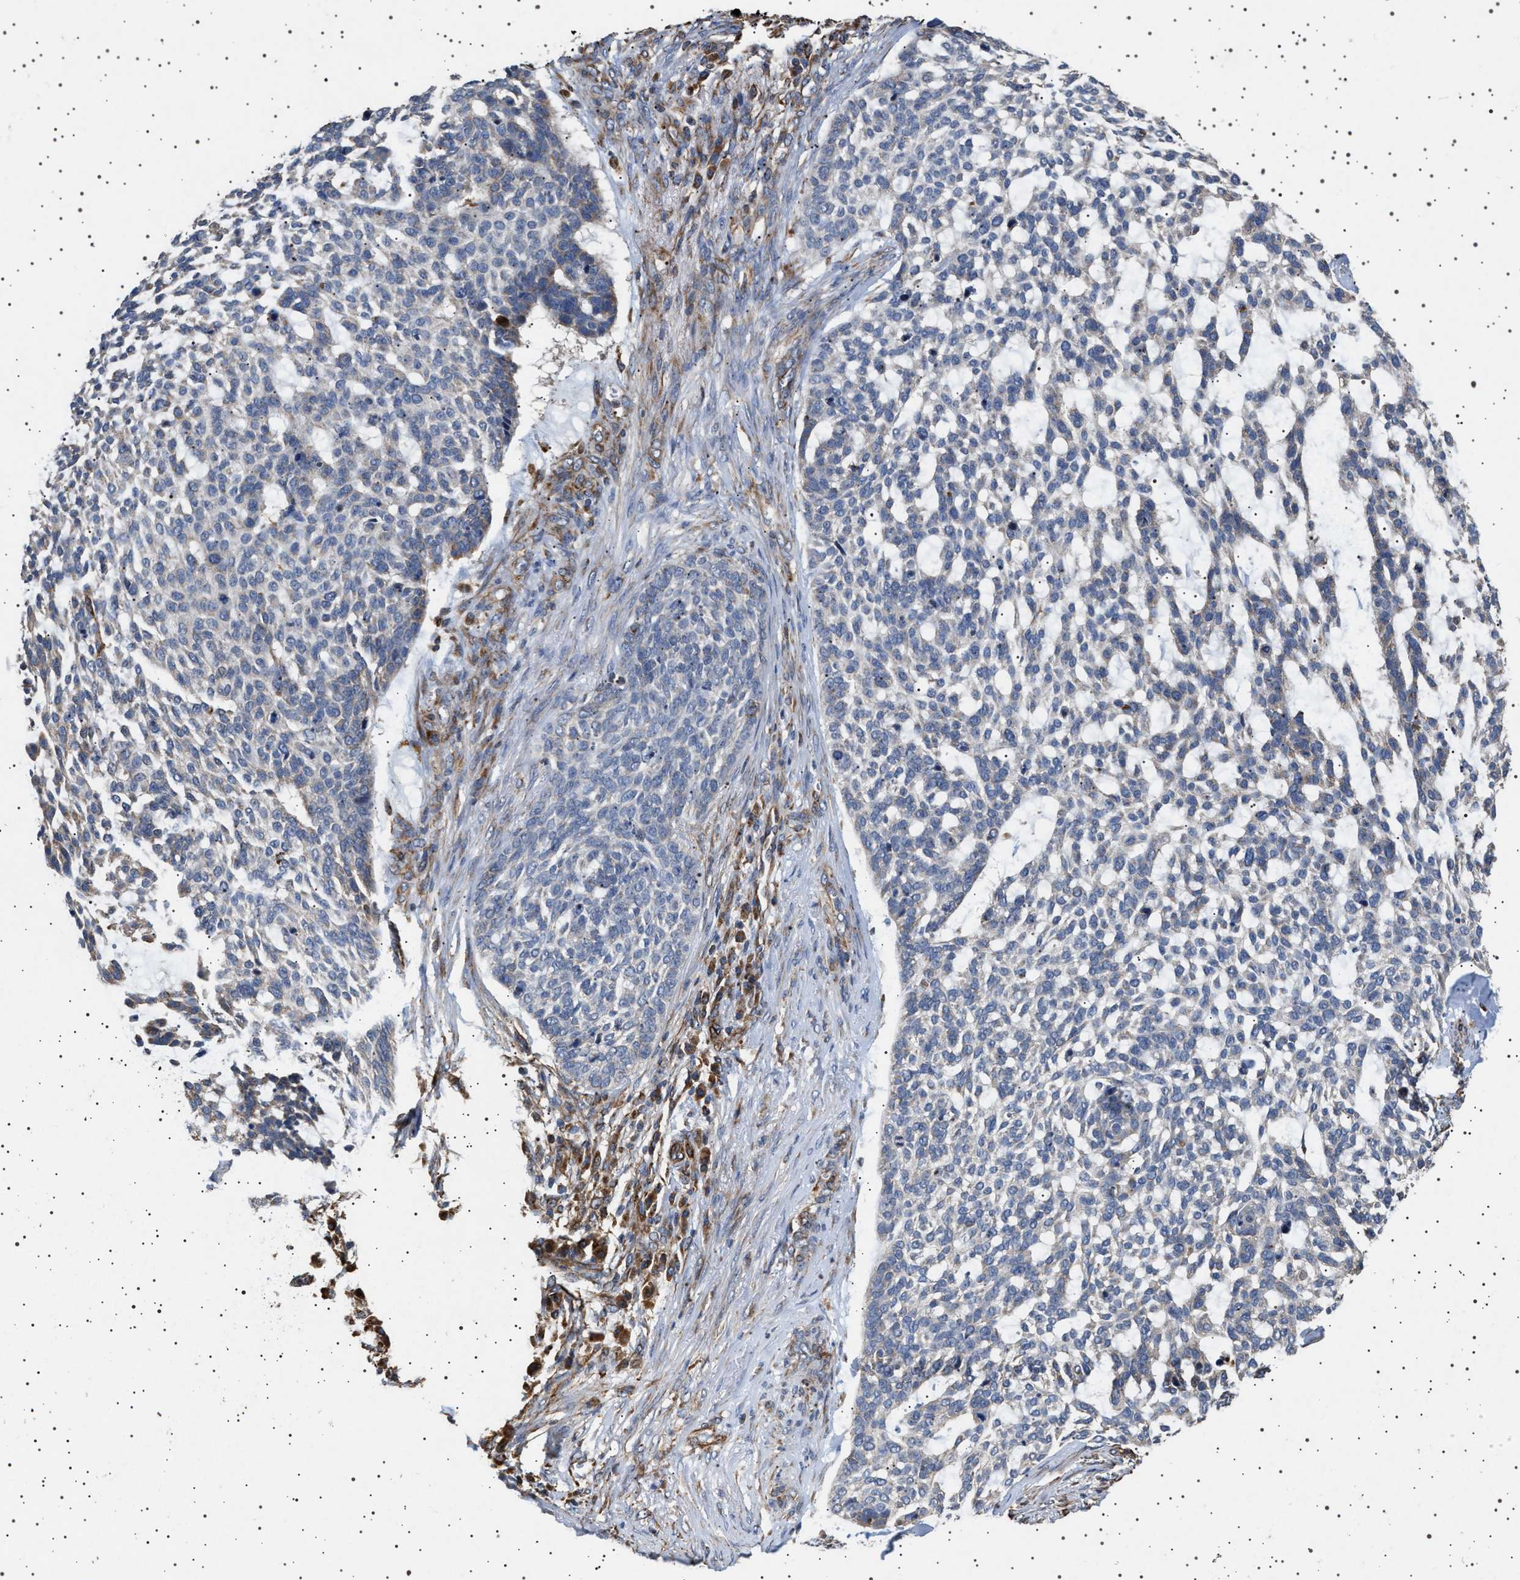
{"staining": {"intensity": "negative", "quantity": "none", "location": "none"}, "tissue": "skin cancer", "cell_type": "Tumor cells", "image_type": "cancer", "snomed": [{"axis": "morphology", "description": "Basal cell carcinoma"}, {"axis": "topography", "description": "Skin"}], "caption": "Human skin basal cell carcinoma stained for a protein using immunohistochemistry (IHC) reveals no expression in tumor cells.", "gene": "TRUB2", "patient": {"sex": "female", "age": 64}}